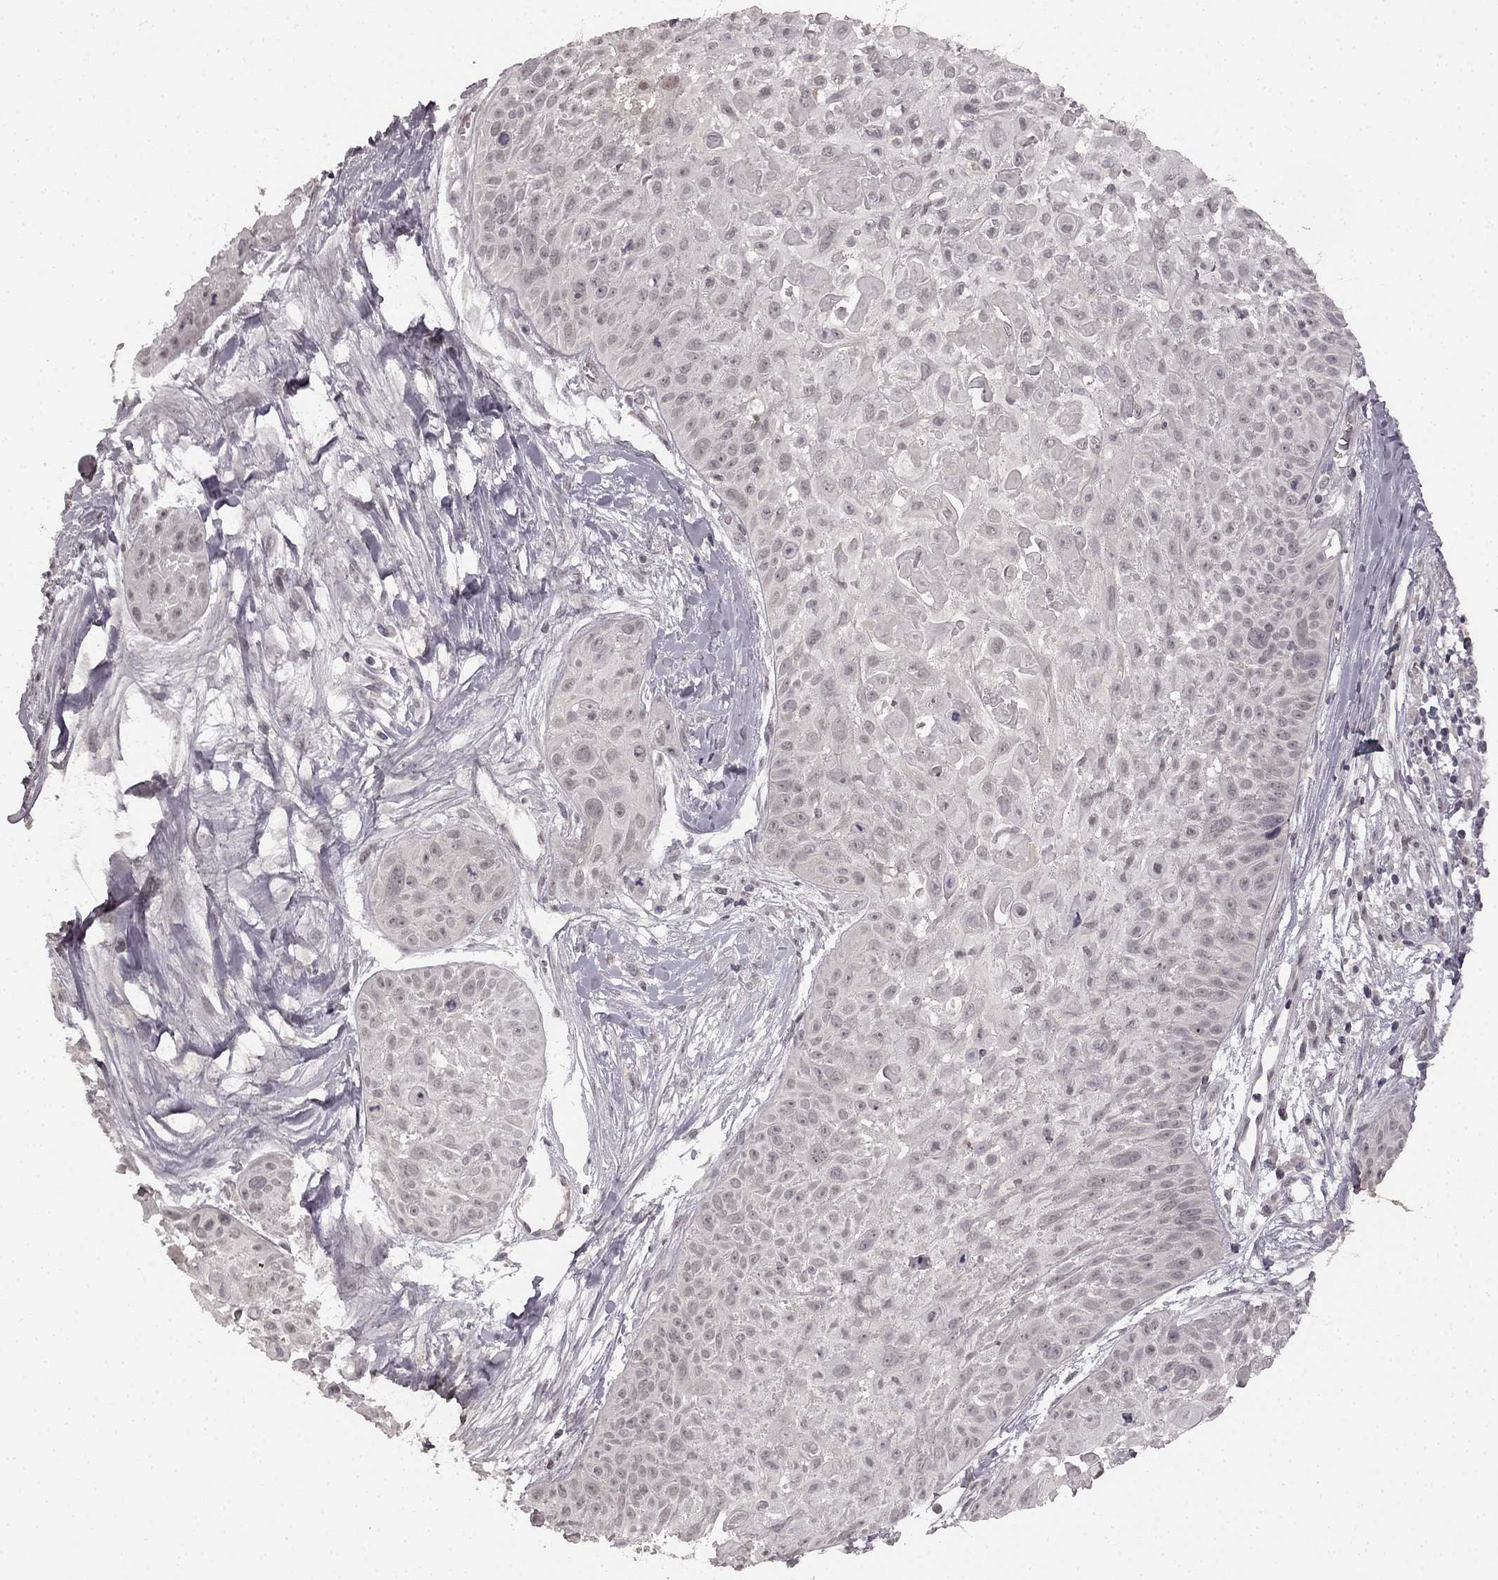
{"staining": {"intensity": "negative", "quantity": "none", "location": "none"}, "tissue": "skin cancer", "cell_type": "Tumor cells", "image_type": "cancer", "snomed": [{"axis": "morphology", "description": "Squamous cell carcinoma, NOS"}, {"axis": "topography", "description": "Skin"}, {"axis": "topography", "description": "Anal"}], "caption": "The photomicrograph exhibits no staining of tumor cells in skin cancer (squamous cell carcinoma).", "gene": "HCN4", "patient": {"sex": "female", "age": 75}}